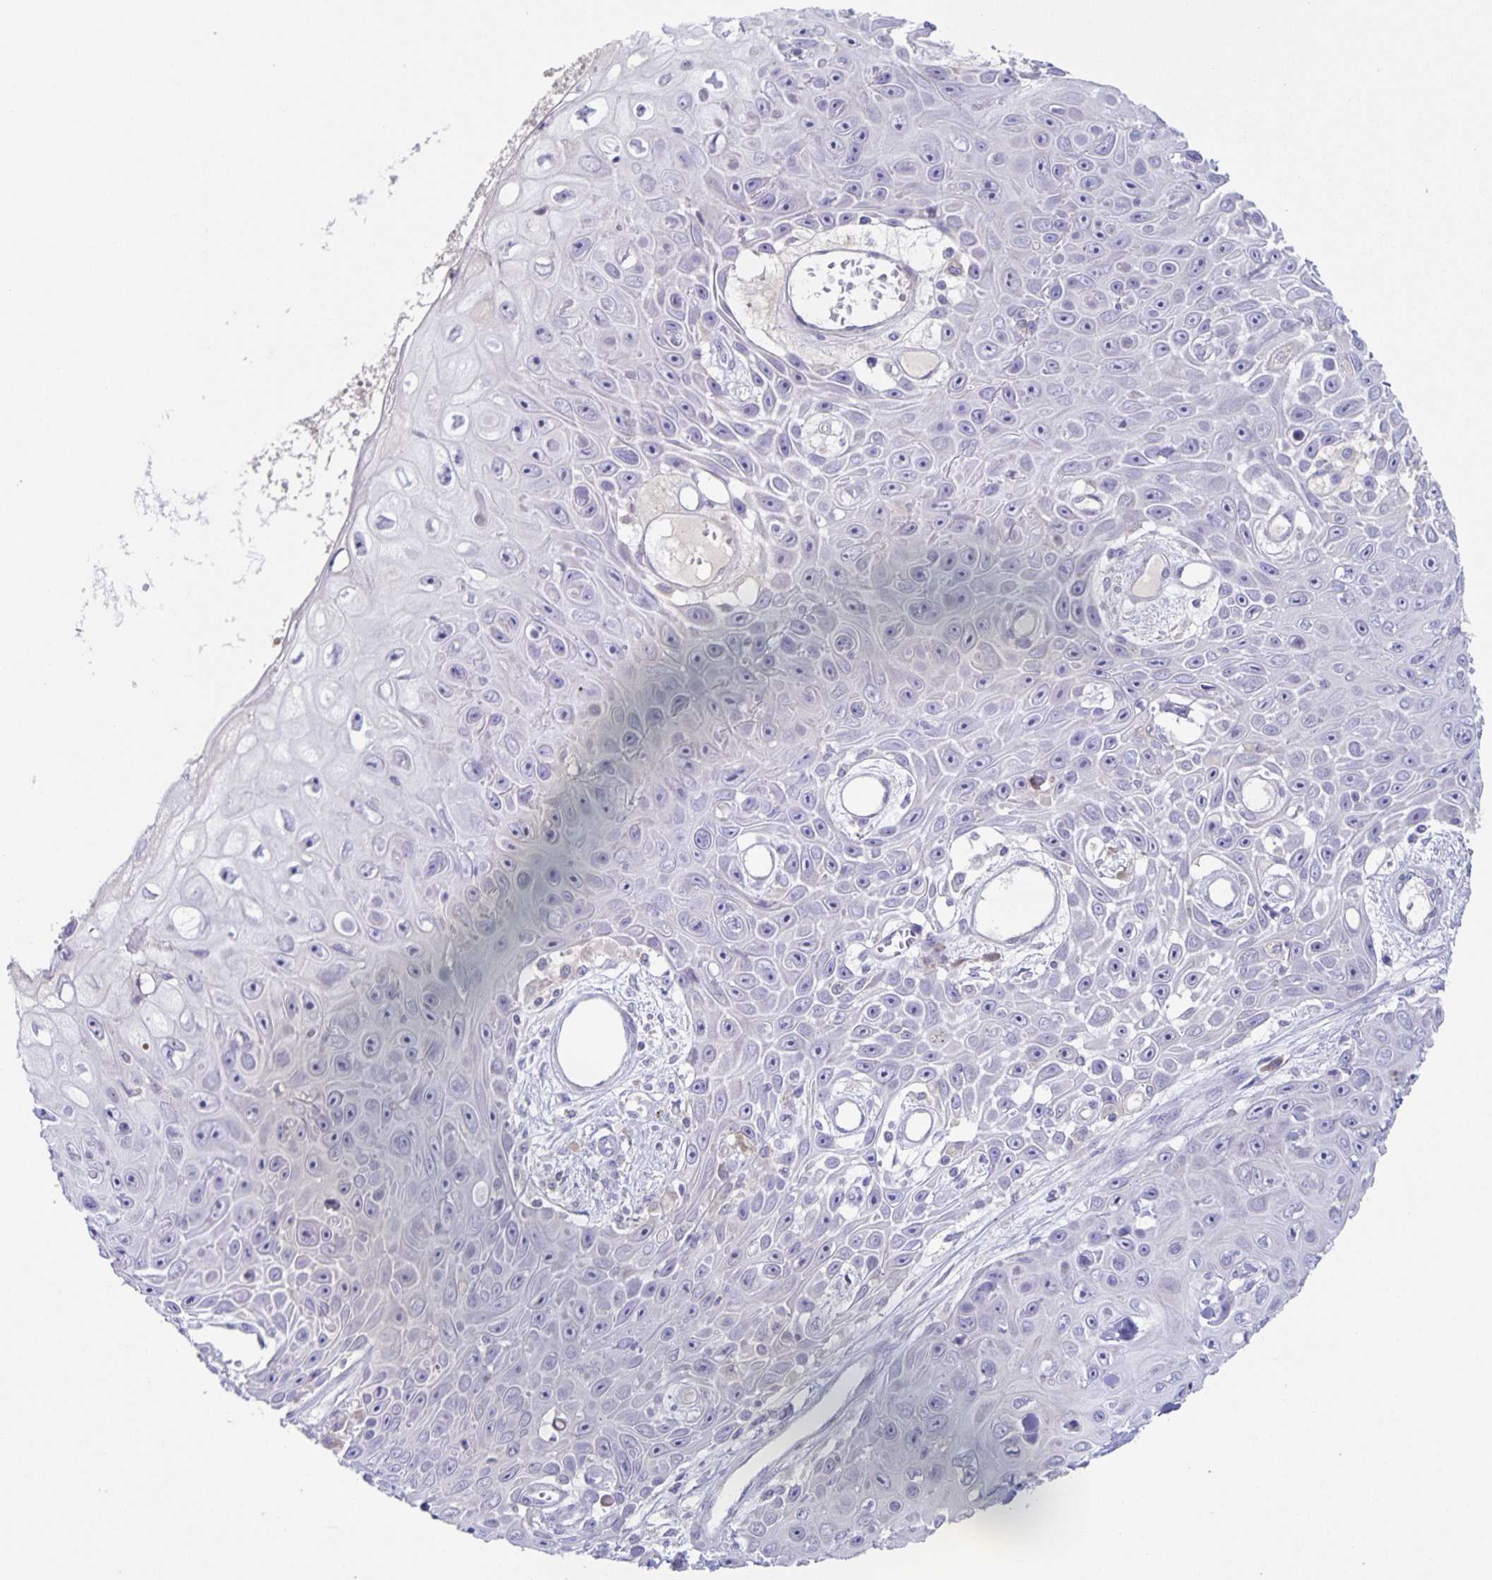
{"staining": {"intensity": "negative", "quantity": "none", "location": "none"}, "tissue": "skin cancer", "cell_type": "Tumor cells", "image_type": "cancer", "snomed": [{"axis": "morphology", "description": "Squamous cell carcinoma, NOS"}, {"axis": "topography", "description": "Skin"}], "caption": "Immunohistochemistry (IHC) photomicrograph of neoplastic tissue: human skin cancer (squamous cell carcinoma) stained with DAB reveals no significant protein positivity in tumor cells.", "gene": "RPL36A", "patient": {"sex": "male", "age": 82}}